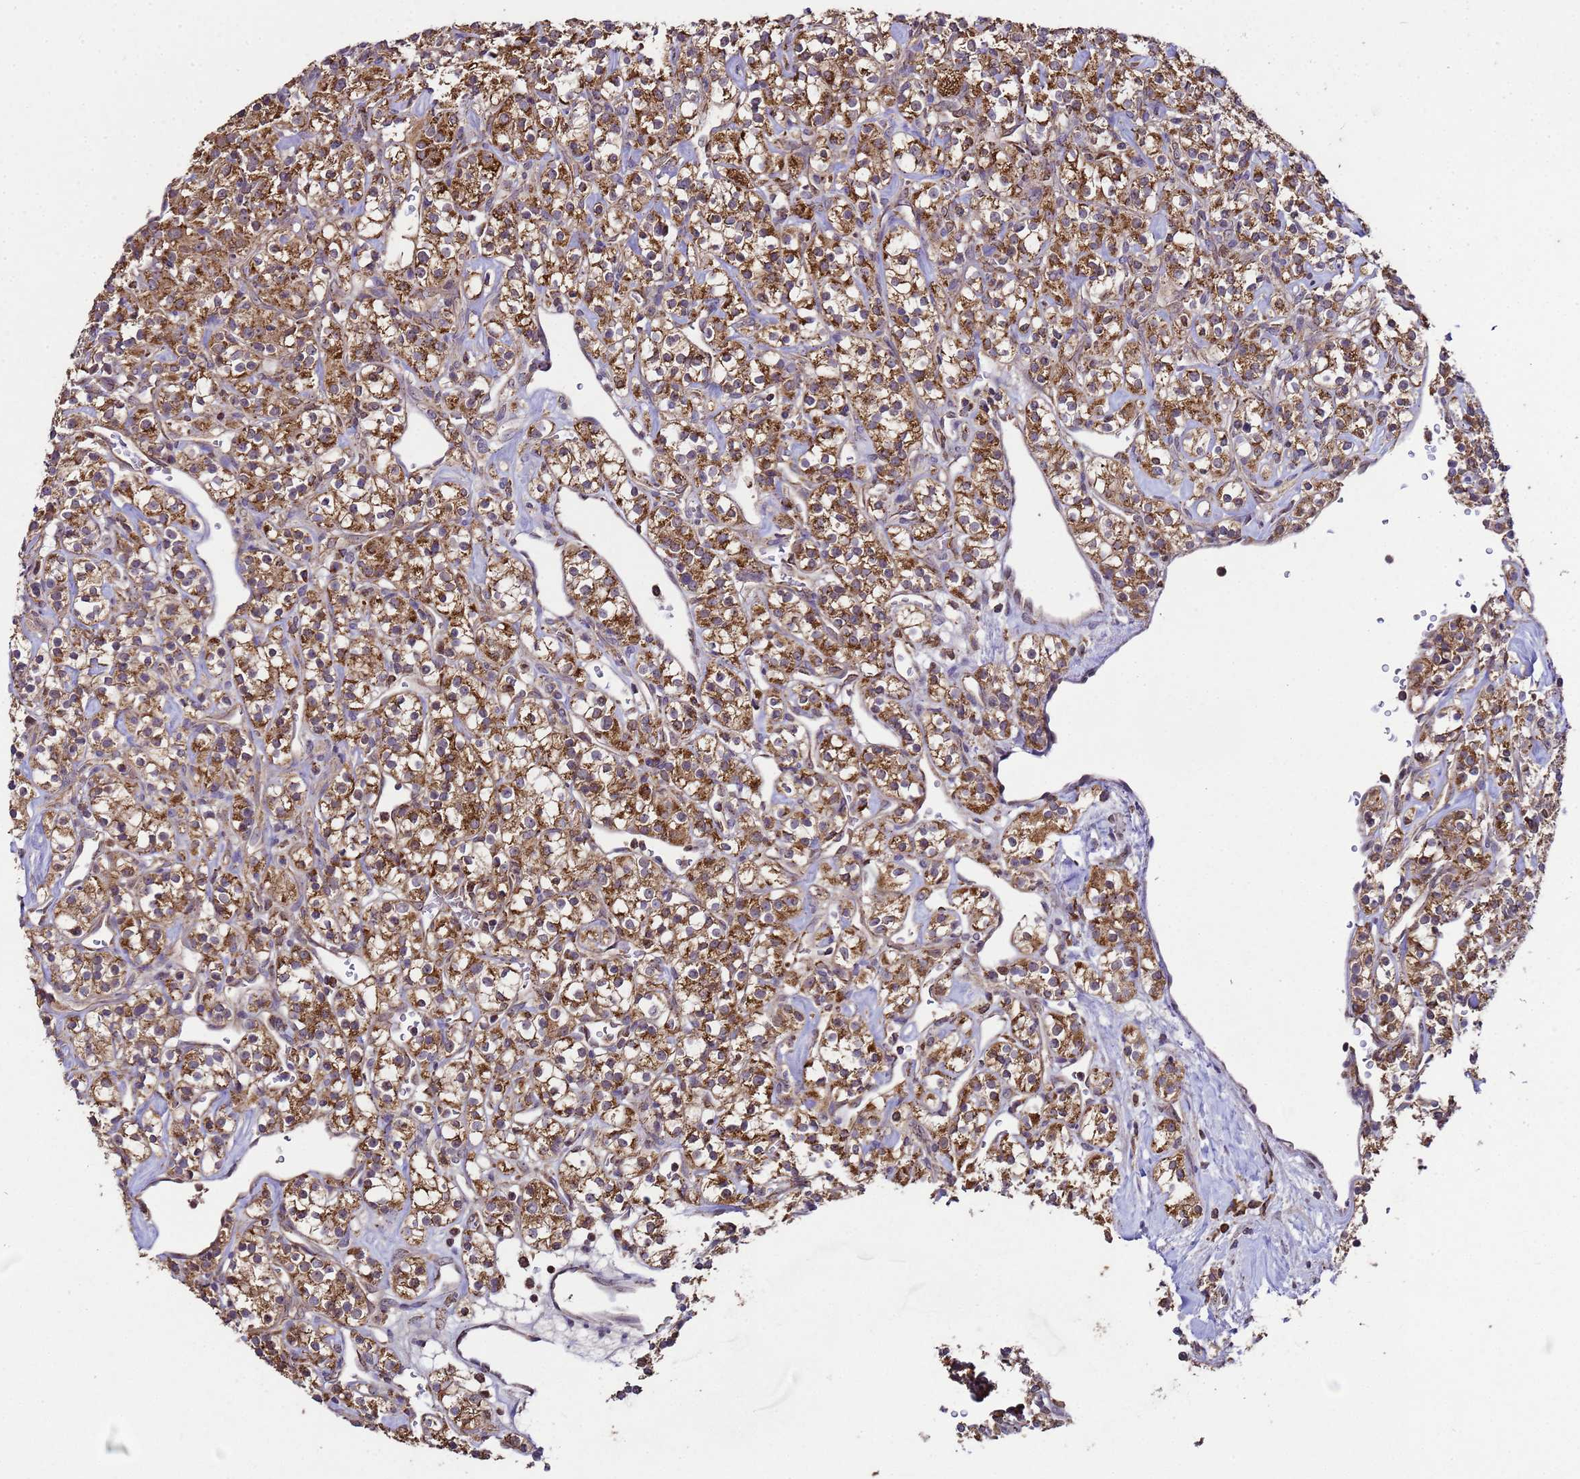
{"staining": {"intensity": "moderate", "quantity": ">75%", "location": "cytoplasmic/membranous"}, "tissue": "renal cancer", "cell_type": "Tumor cells", "image_type": "cancer", "snomed": [{"axis": "morphology", "description": "Adenocarcinoma, NOS"}, {"axis": "topography", "description": "Kidney"}], "caption": "Adenocarcinoma (renal) stained with IHC displays moderate cytoplasmic/membranous positivity in approximately >75% of tumor cells.", "gene": "HSPBAP1", "patient": {"sex": "male", "age": 77}}